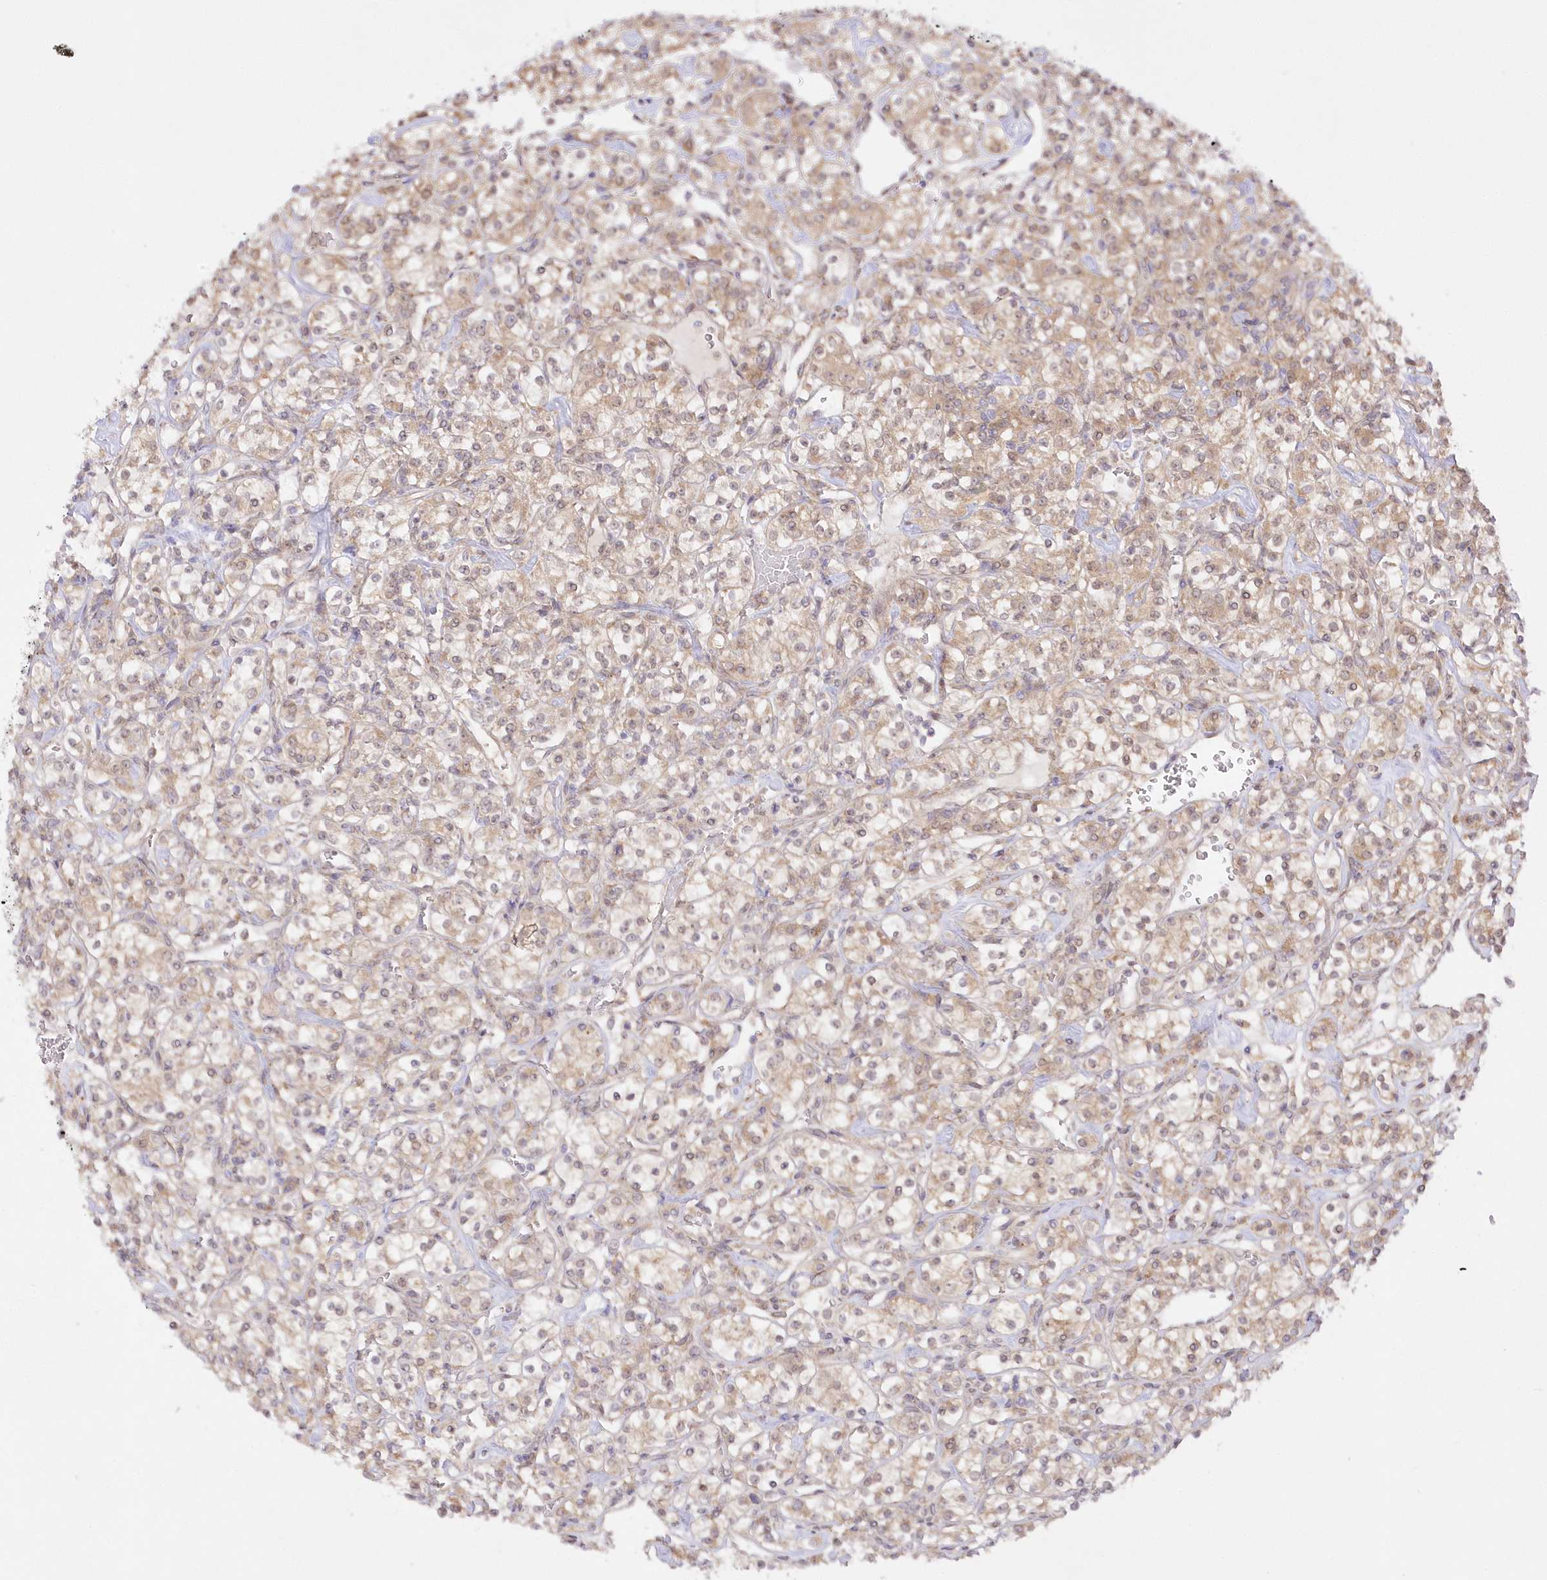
{"staining": {"intensity": "moderate", "quantity": ">75%", "location": "cytoplasmic/membranous"}, "tissue": "renal cancer", "cell_type": "Tumor cells", "image_type": "cancer", "snomed": [{"axis": "morphology", "description": "Adenocarcinoma, NOS"}, {"axis": "topography", "description": "Kidney"}], "caption": "Adenocarcinoma (renal) tissue displays moderate cytoplasmic/membranous expression in approximately >75% of tumor cells, visualized by immunohistochemistry.", "gene": "RNPEP", "patient": {"sex": "male", "age": 77}}